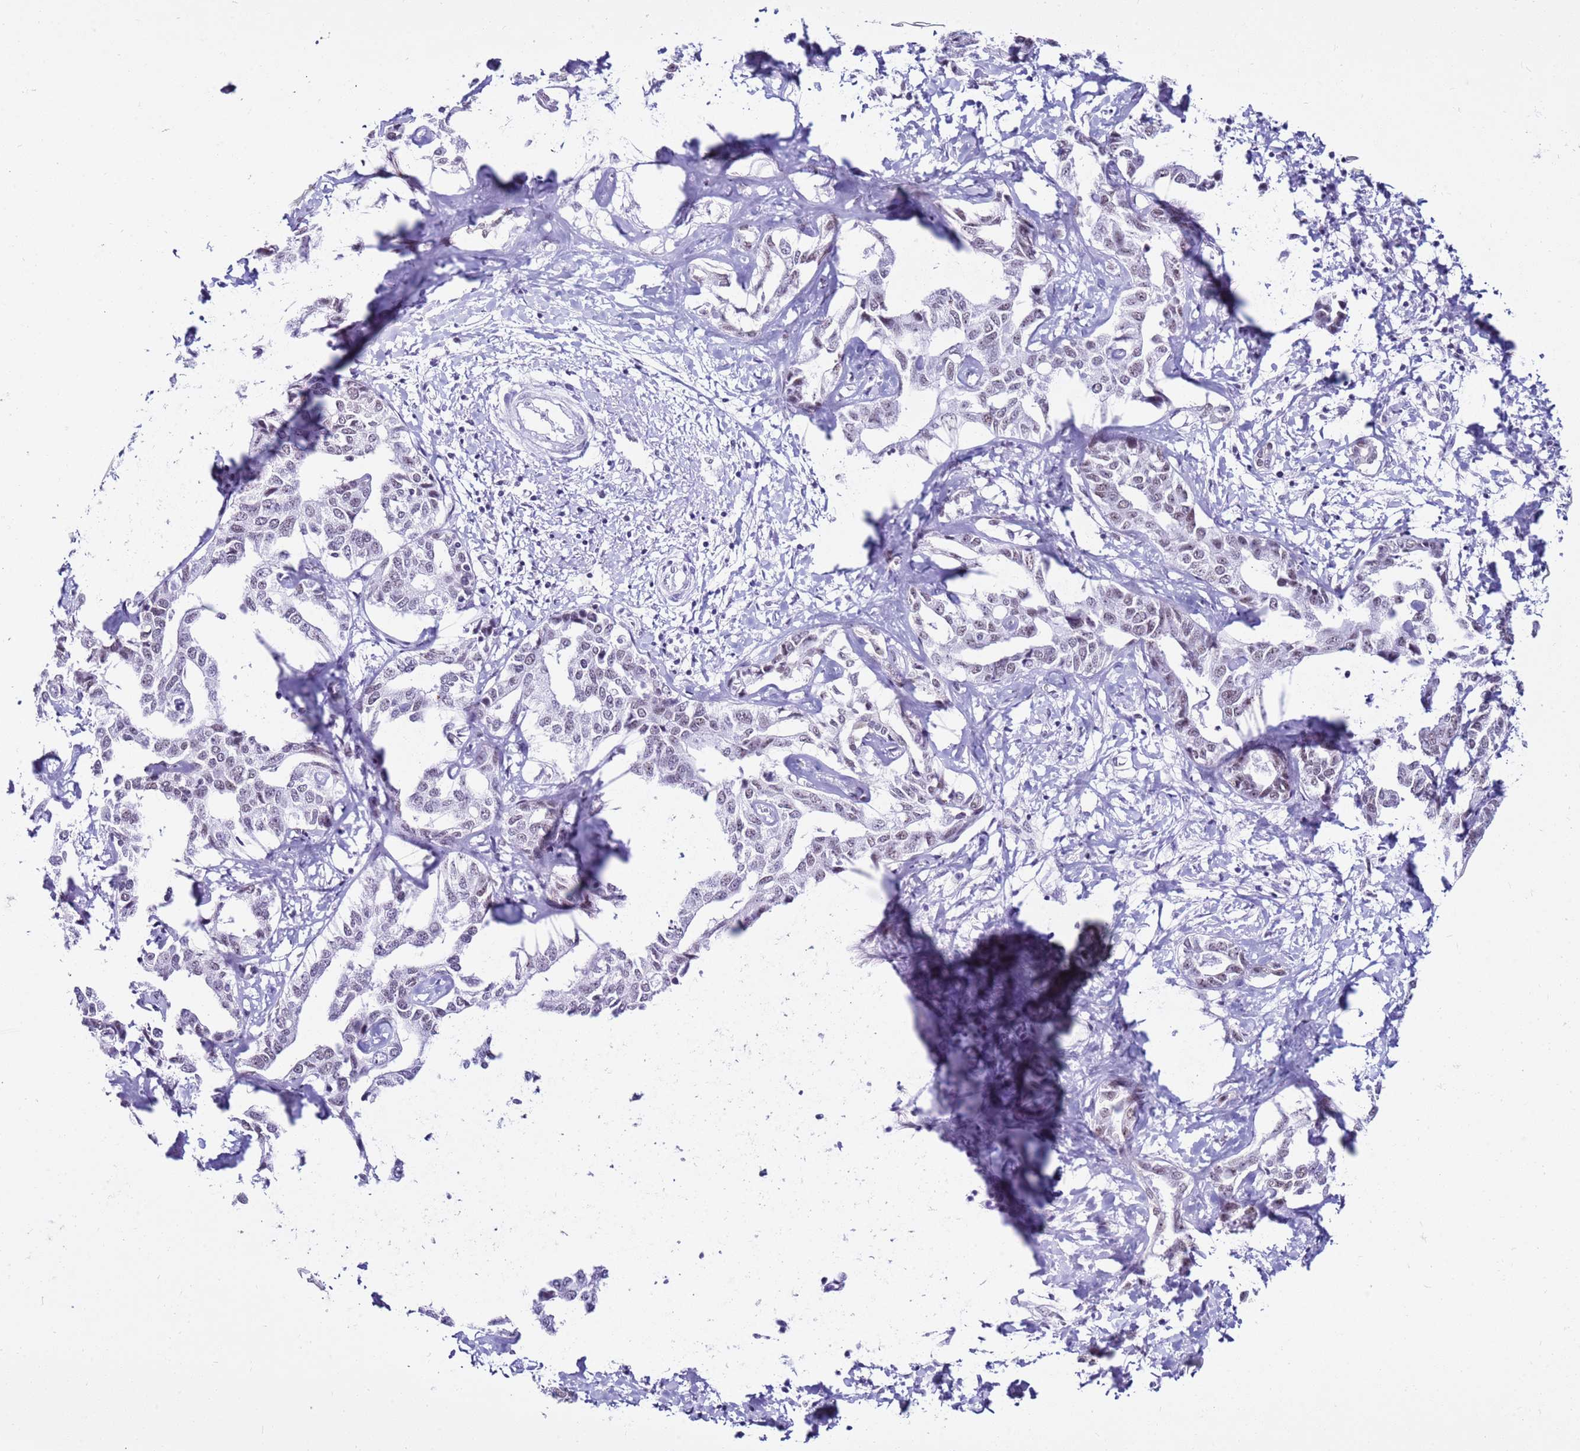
{"staining": {"intensity": "negative", "quantity": "none", "location": "none"}, "tissue": "liver cancer", "cell_type": "Tumor cells", "image_type": "cancer", "snomed": [{"axis": "morphology", "description": "Cholangiocarcinoma"}, {"axis": "topography", "description": "Liver"}], "caption": "DAB immunohistochemical staining of liver cancer (cholangiocarcinoma) exhibits no significant positivity in tumor cells. (Stains: DAB IHC with hematoxylin counter stain, Microscopy: brightfield microscopy at high magnification).", "gene": "DHX15", "patient": {"sex": "male", "age": 59}}